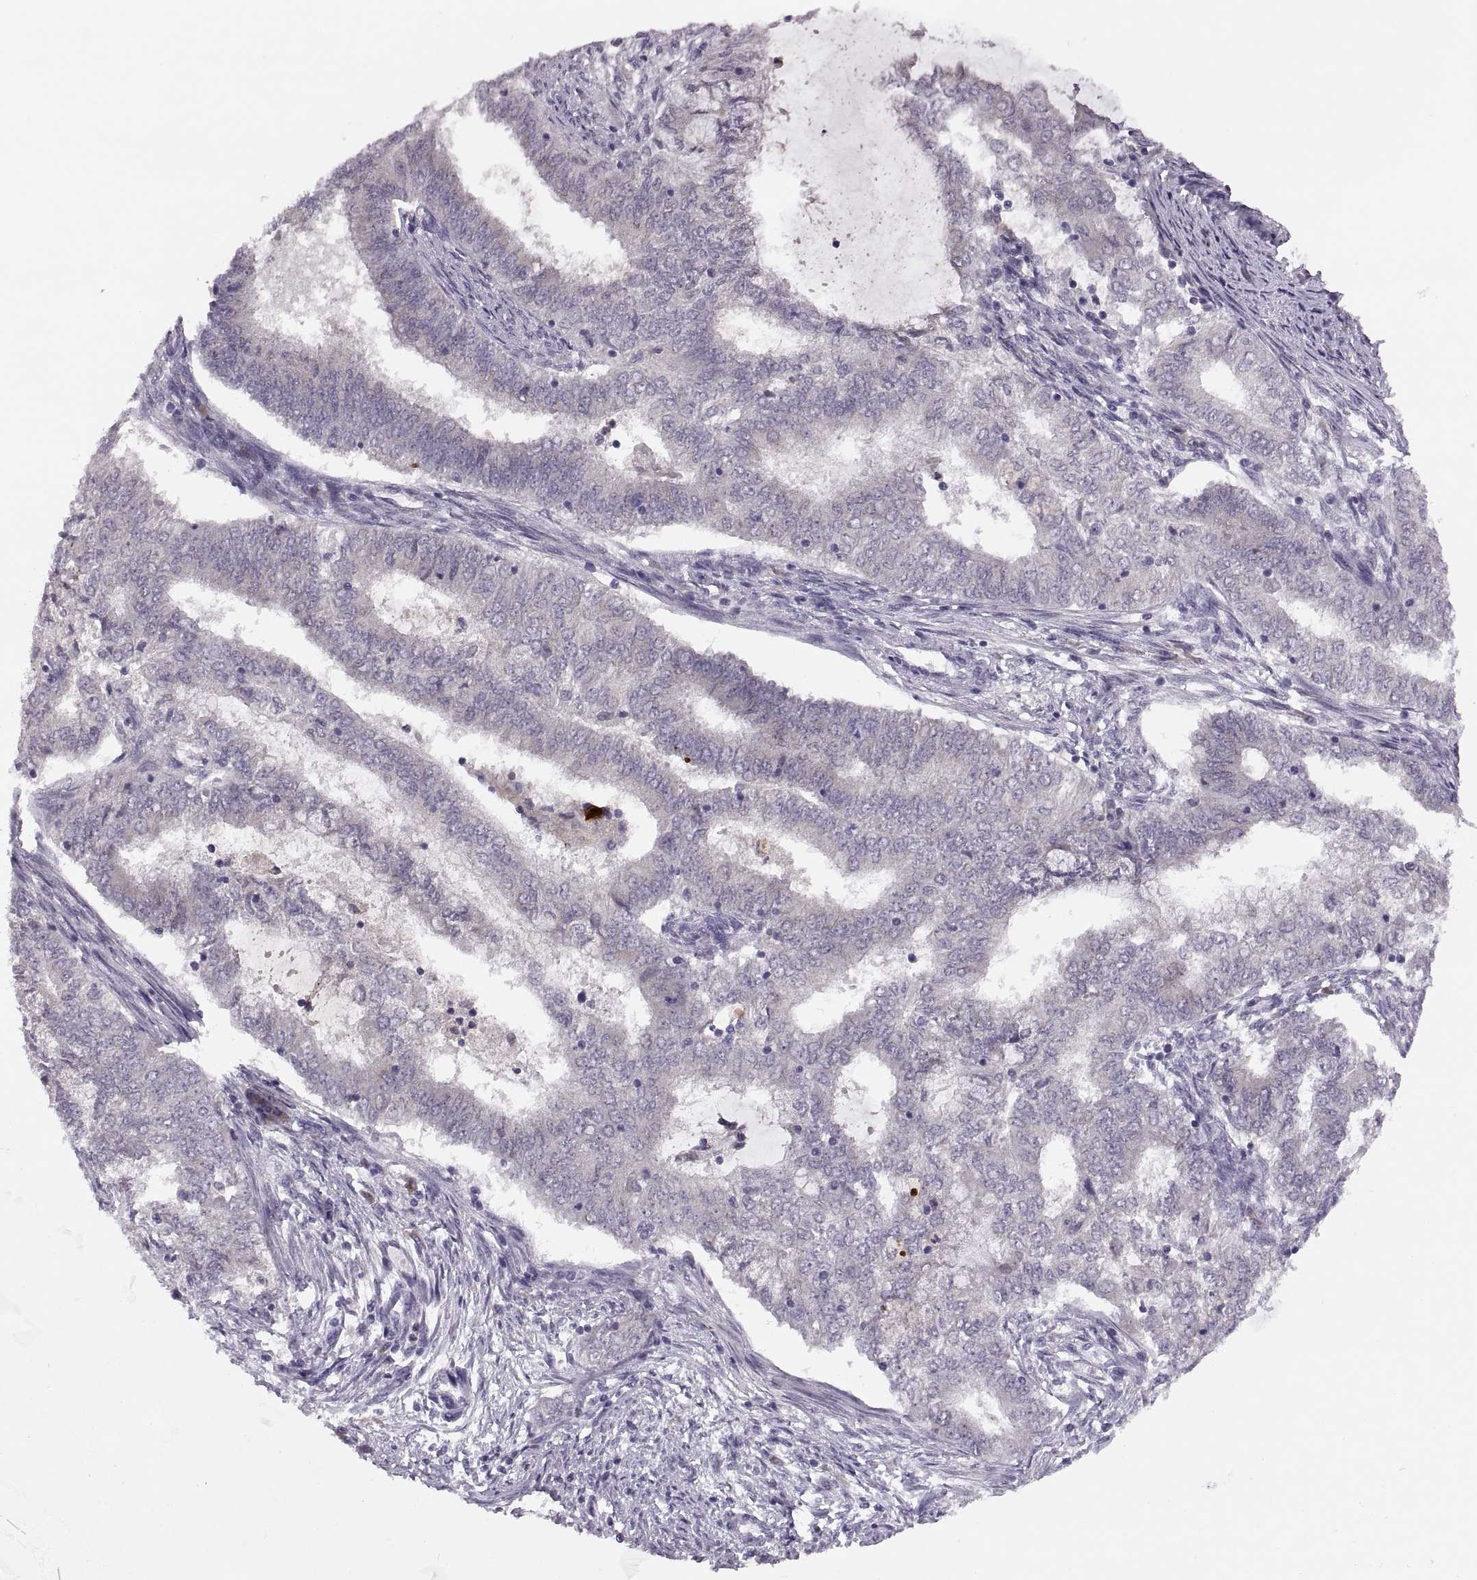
{"staining": {"intensity": "negative", "quantity": "none", "location": "none"}, "tissue": "endometrial cancer", "cell_type": "Tumor cells", "image_type": "cancer", "snomed": [{"axis": "morphology", "description": "Adenocarcinoma, NOS"}, {"axis": "topography", "description": "Endometrium"}], "caption": "An IHC histopathology image of adenocarcinoma (endometrial) is shown. There is no staining in tumor cells of adenocarcinoma (endometrial).", "gene": "ADH6", "patient": {"sex": "female", "age": 62}}